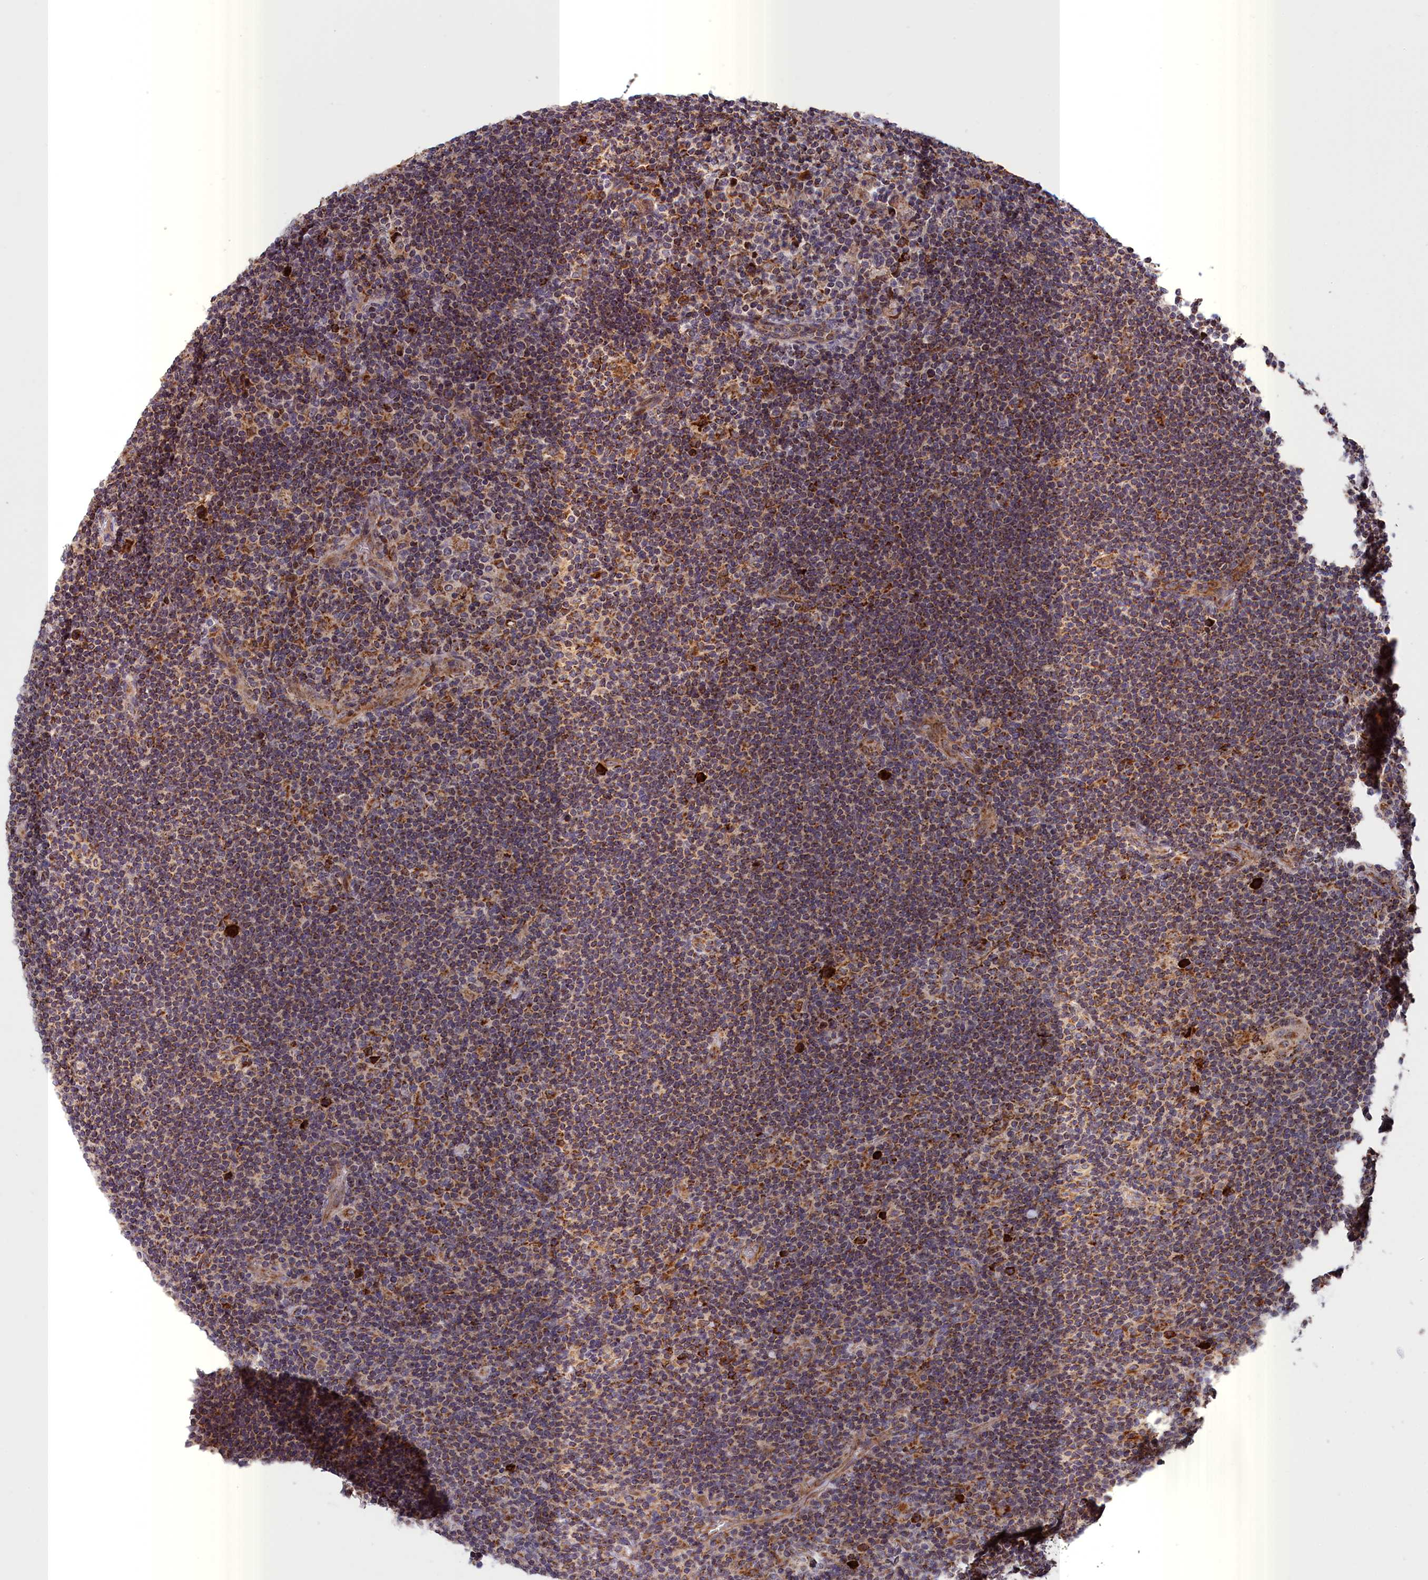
{"staining": {"intensity": "moderate", "quantity": ">75%", "location": "cytoplasmic/membranous"}, "tissue": "lymphoma", "cell_type": "Tumor cells", "image_type": "cancer", "snomed": [{"axis": "morphology", "description": "Hodgkin's disease, NOS"}, {"axis": "topography", "description": "Lymph node"}], "caption": "Immunohistochemistry (IHC) image of neoplastic tissue: Hodgkin's disease stained using immunohistochemistry reveals medium levels of moderate protein expression localized specifically in the cytoplasmic/membranous of tumor cells, appearing as a cytoplasmic/membranous brown color.", "gene": "TIMM44", "patient": {"sex": "female", "age": 57}}